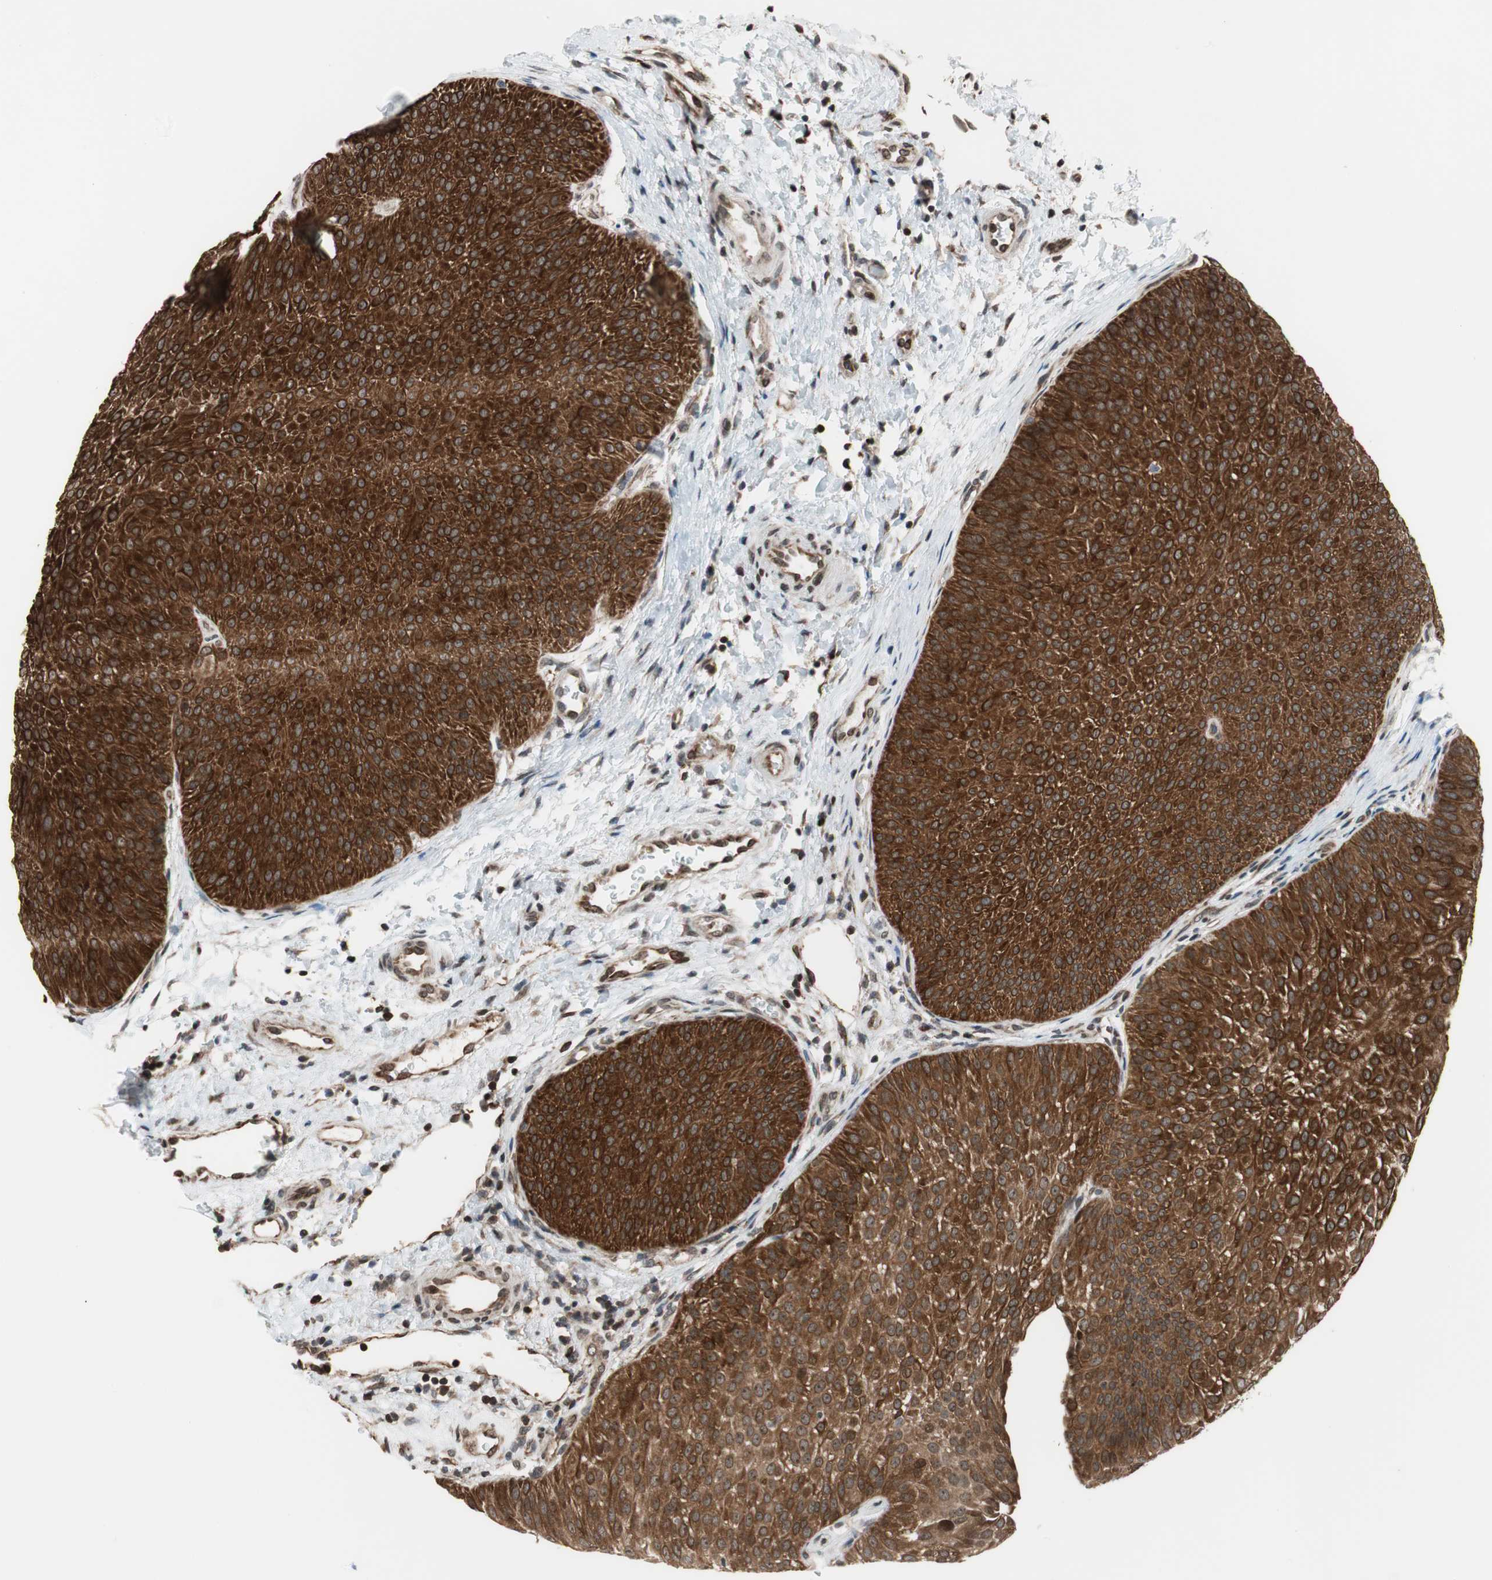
{"staining": {"intensity": "strong", "quantity": ">75%", "location": "cytoplasmic/membranous"}, "tissue": "urothelial cancer", "cell_type": "Tumor cells", "image_type": "cancer", "snomed": [{"axis": "morphology", "description": "Urothelial carcinoma, Low grade"}, {"axis": "topography", "description": "Urinary bladder"}], "caption": "Urothelial cancer tissue displays strong cytoplasmic/membranous positivity in about >75% of tumor cells, visualized by immunohistochemistry. (Brightfield microscopy of DAB IHC at high magnification).", "gene": "ZNF512B", "patient": {"sex": "female", "age": 60}}